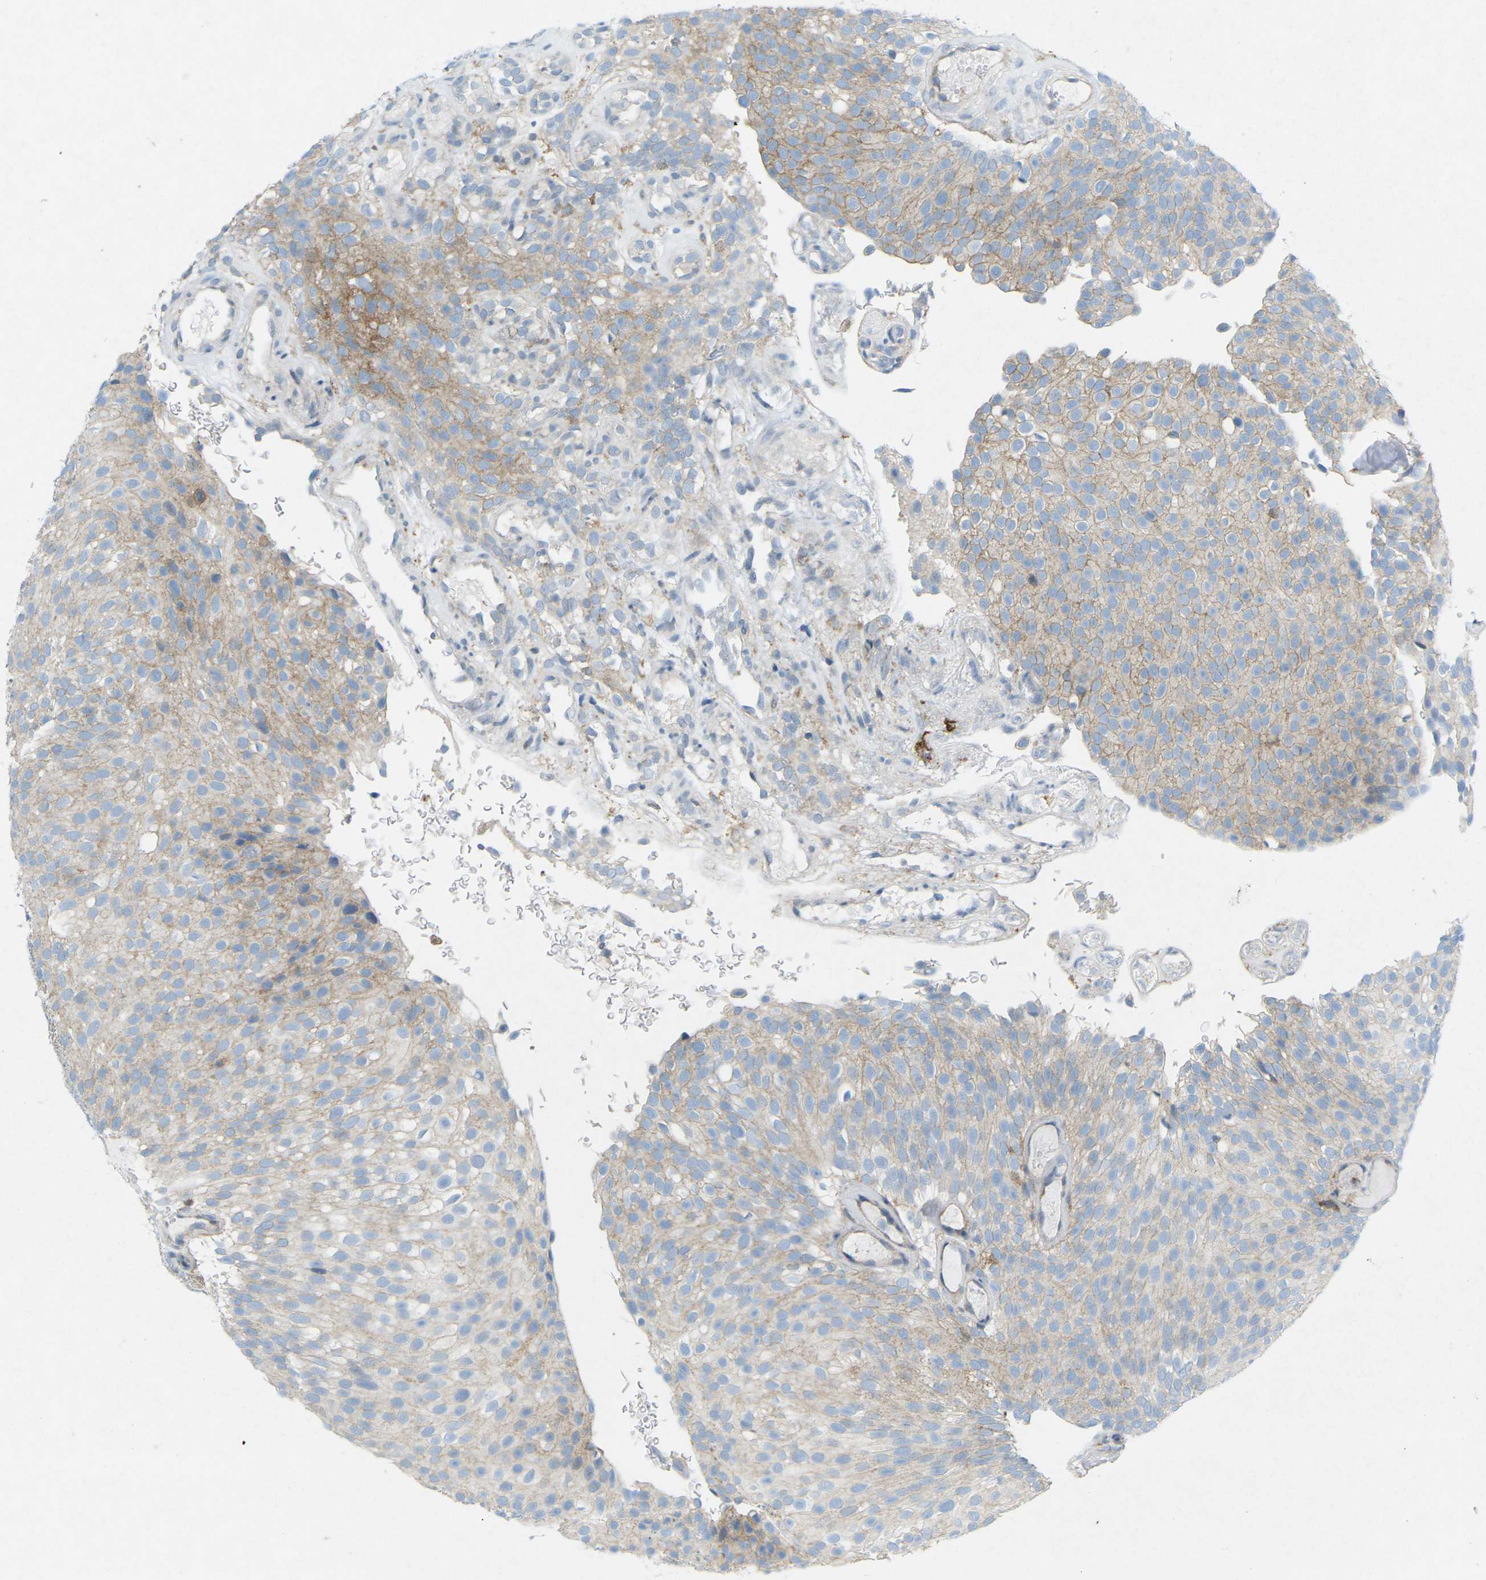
{"staining": {"intensity": "weak", "quantity": "25%-75%", "location": "cytoplasmic/membranous"}, "tissue": "urothelial cancer", "cell_type": "Tumor cells", "image_type": "cancer", "snomed": [{"axis": "morphology", "description": "Urothelial carcinoma, Low grade"}, {"axis": "topography", "description": "Urinary bladder"}], "caption": "Immunohistochemistry histopathology image of neoplastic tissue: human urothelial cancer stained using IHC demonstrates low levels of weak protein expression localized specifically in the cytoplasmic/membranous of tumor cells, appearing as a cytoplasmic/membranous brown color.", "gene": "STK11", "patient": {"sex": "male", "age": 78}}